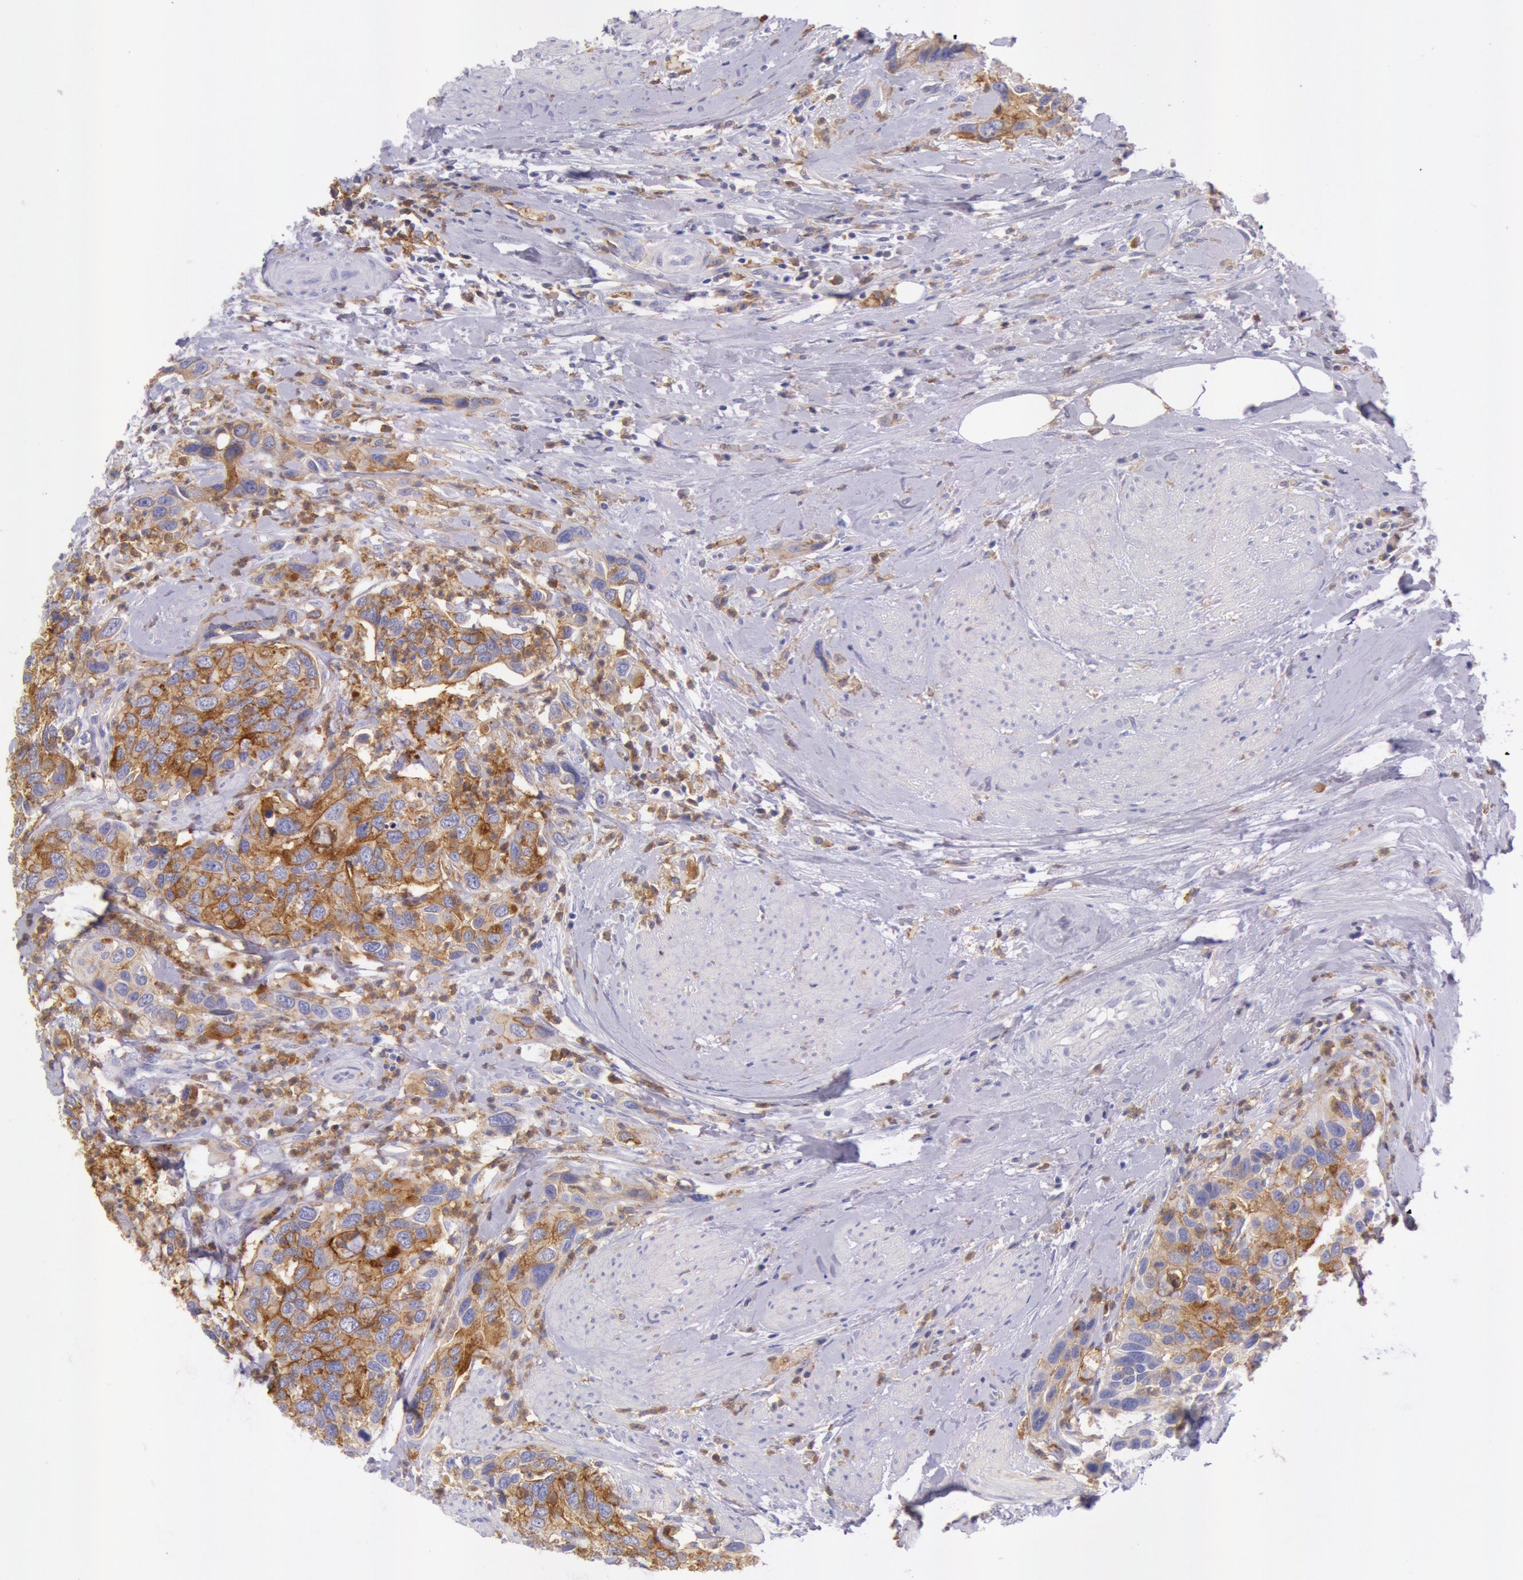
{"staining": {"intensity": "moderate", "quantity": "25%-75%", "location": "cytoplasmic/membranous"}, "tissue": "urothelial cancer", "cell_type": "Tumor cells", "image_type": "cancer", "snomed": [{"axis": "morphology", "description": "Urothelial carcinoma, High grade"}, {"axis": "topography", "description": "Urinary bladder"}], "caption": "A high-resolution histopathology image shows immunohistochemistry staining of urothelial cancer, which displays moderate cytoplasmic/membranous positivity in about 25%-75% of tumor cells.", "gene": "LYN", "patient": {"sex": "male", "age": 66}}